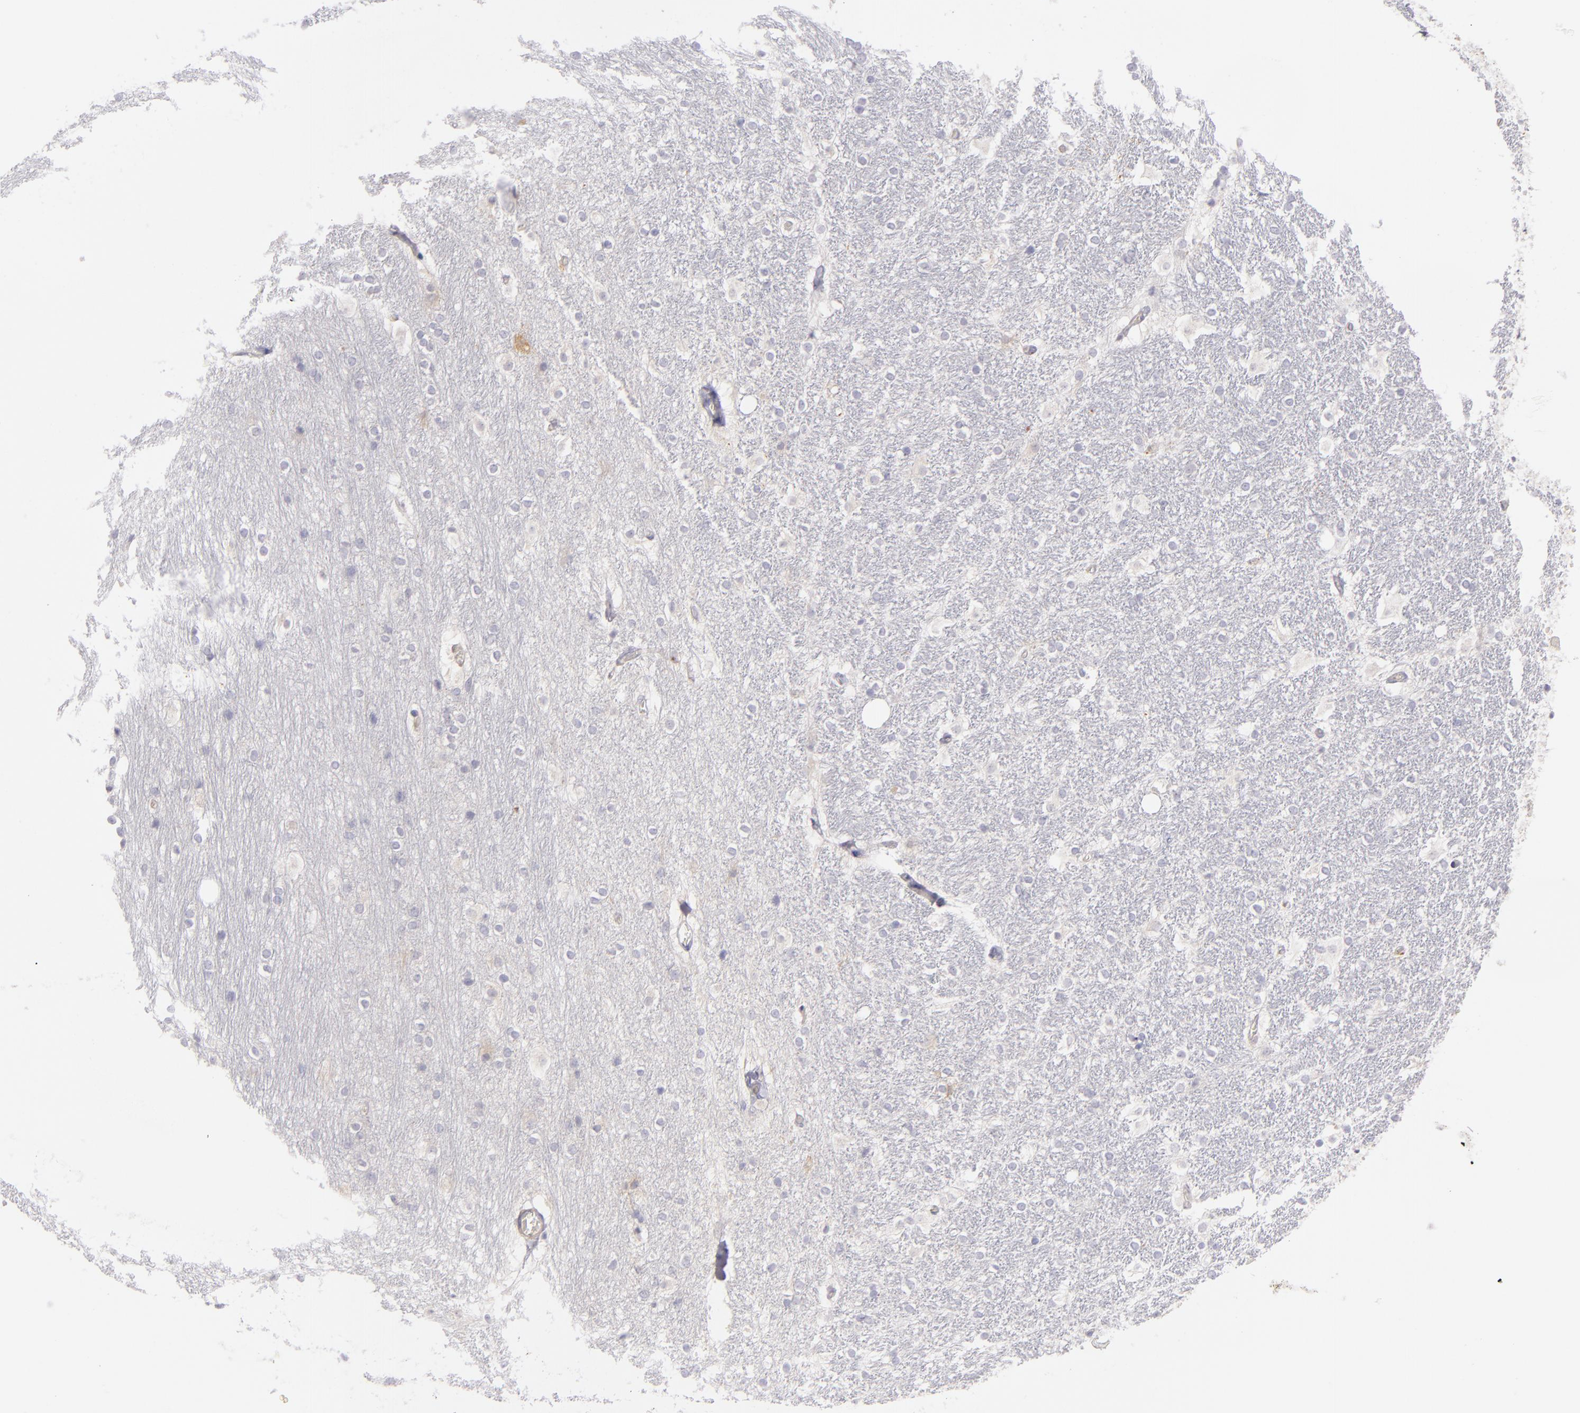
{"staining": {"intensity": "negative", "quantity": "none", "location": "none"}, "tissue": "hippocampus", "cell_type": "Glial cells", "image_type": "normal", "snomed": [{"axis": "morphology", "description": "Normal tissue, NOS"}, {"axis": "topography", "description": "Hippocampus"}], "caption": "Immunohistochemistry of normal hippocampus shows no expression in glial cells.", "gene": "CD83", "patient": {"sex": "female", "age": 19}}